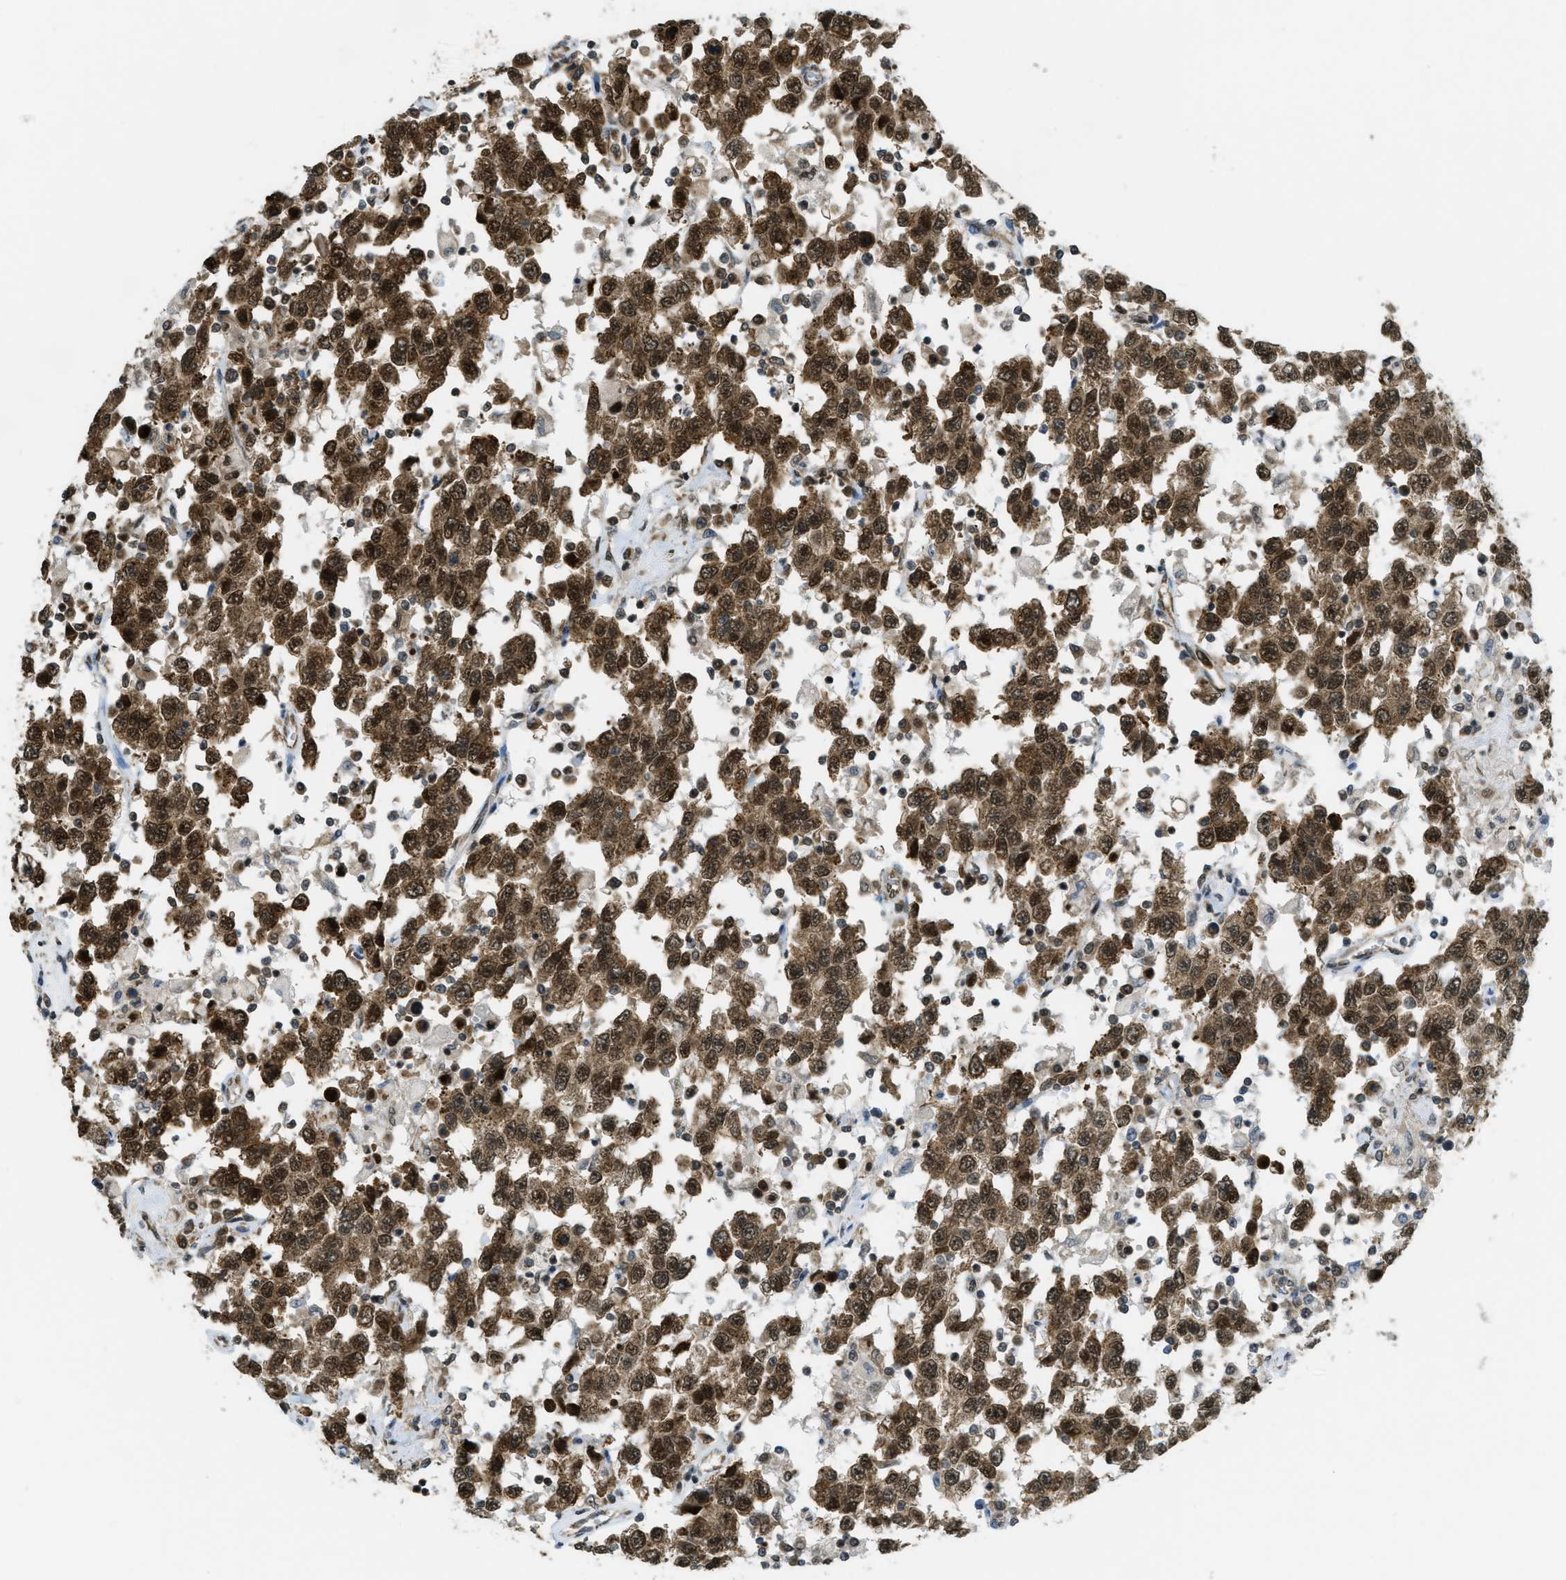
{"staining": {"intensity": "strong", "quantity": ">75%", "location": "cytoplasmic/membranous,nuclear"}, "tissue": "testis cancer", "cell_type": "Tumor cells", "image_type": "cancer", "snomed": [{"axis": "morphology", "description": "Seminoma, NOS"}, {"axis": "topography", "description": "Testis"}], "caption": "A brown stain highlights strong cytoplasmic/membranous and nuclear staining of a protein in human seminoma (testis) tumor cells.", "gene": "TNPO1", "patient": {"sex": "male", "age": 41}}